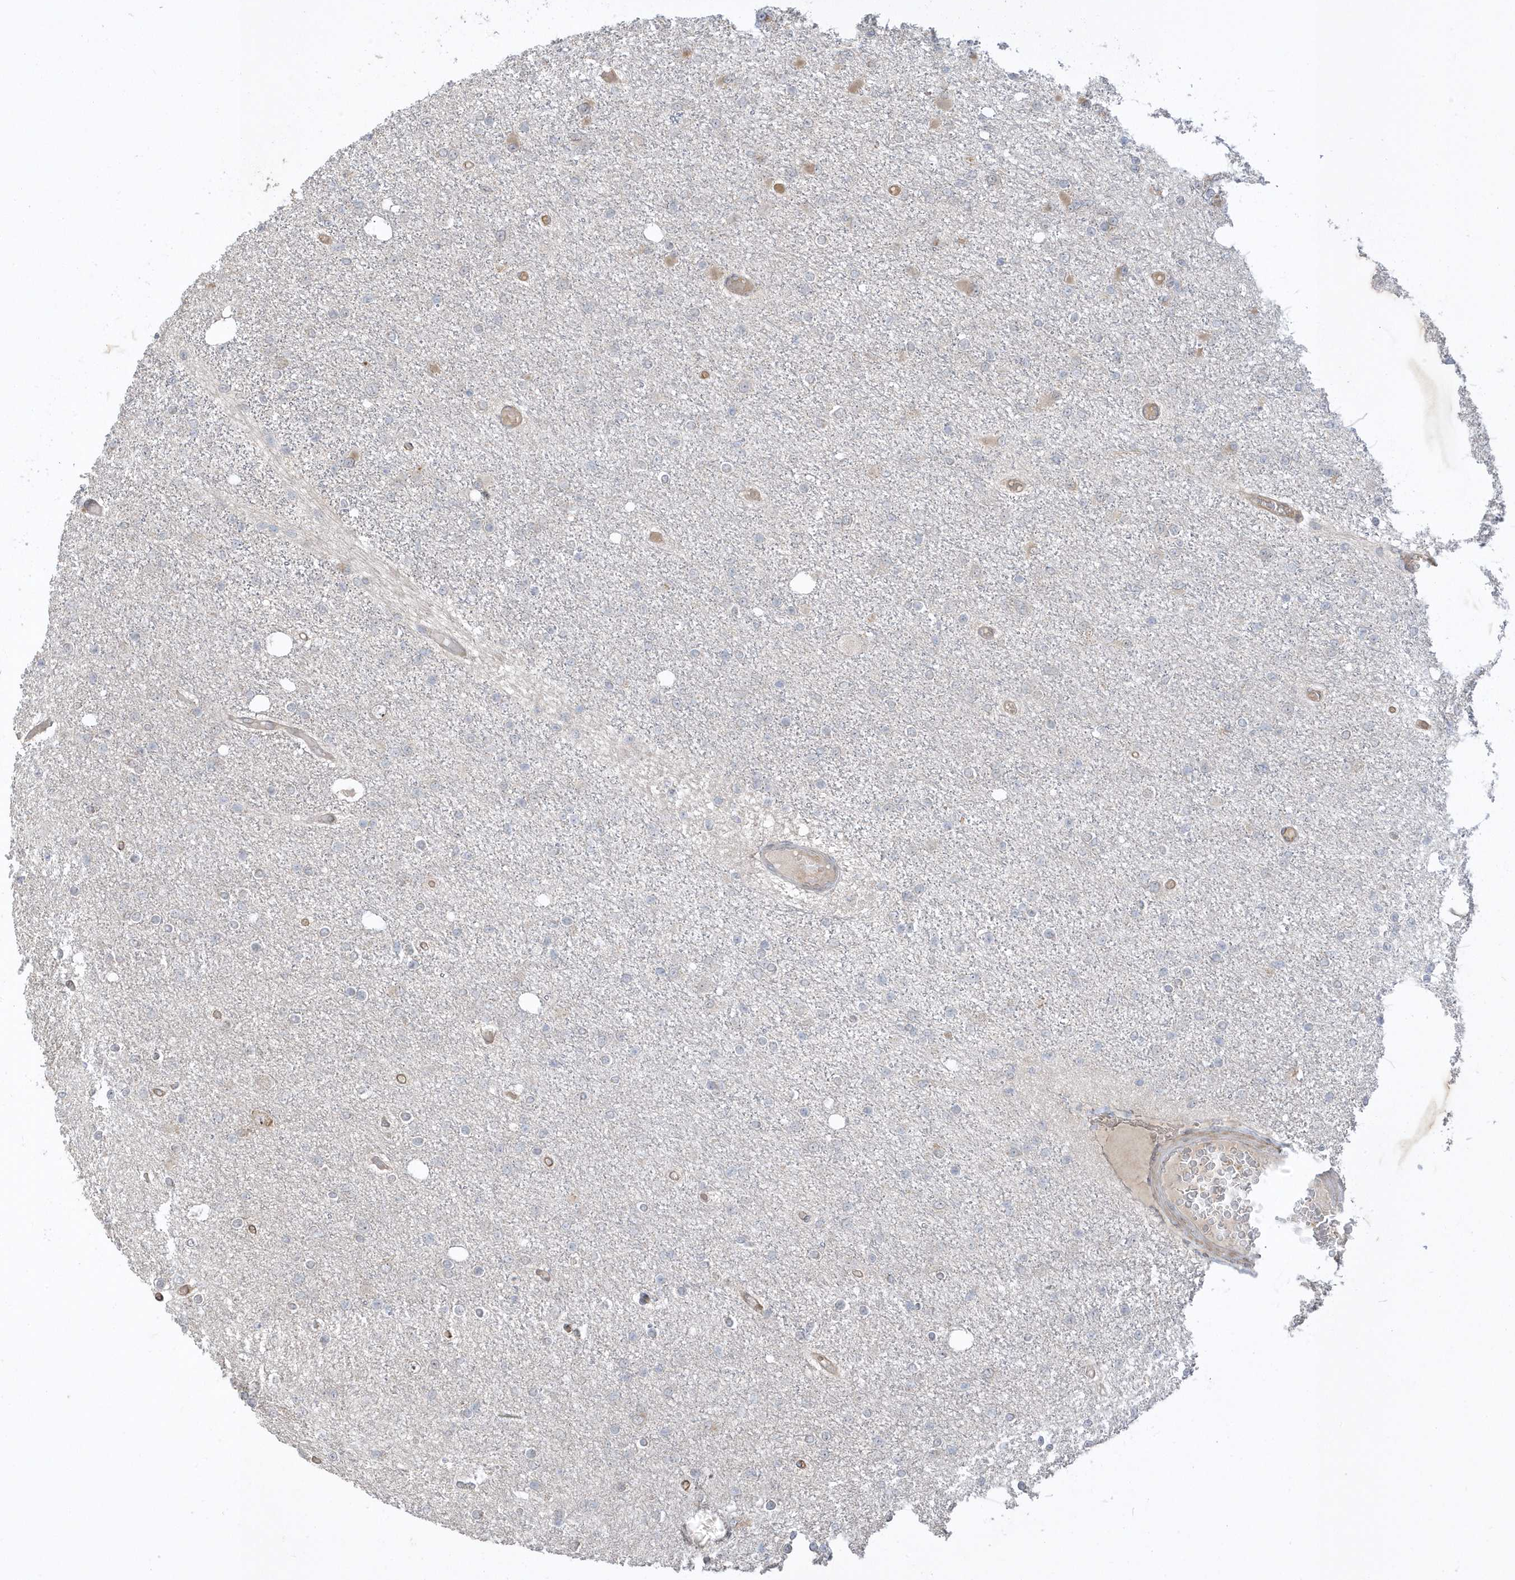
{"staining": {"intensity": "negative", "quantity": "none", "location": "none"}, "tissue": "glioma", "cell_type": "Tumor cells", "image_type": "cancer", "snomed": [{"axis": "morphology", "description": "Glioma, malignant, Low grade"}, {"axis": "topography", "description": "Brain"}], "caption": "Glioma stained for a protein using immunohistochemistry exhibits no staining tumor cells.", "gene": "ECM2", "patient": {"sex": "female", "age": 22}}